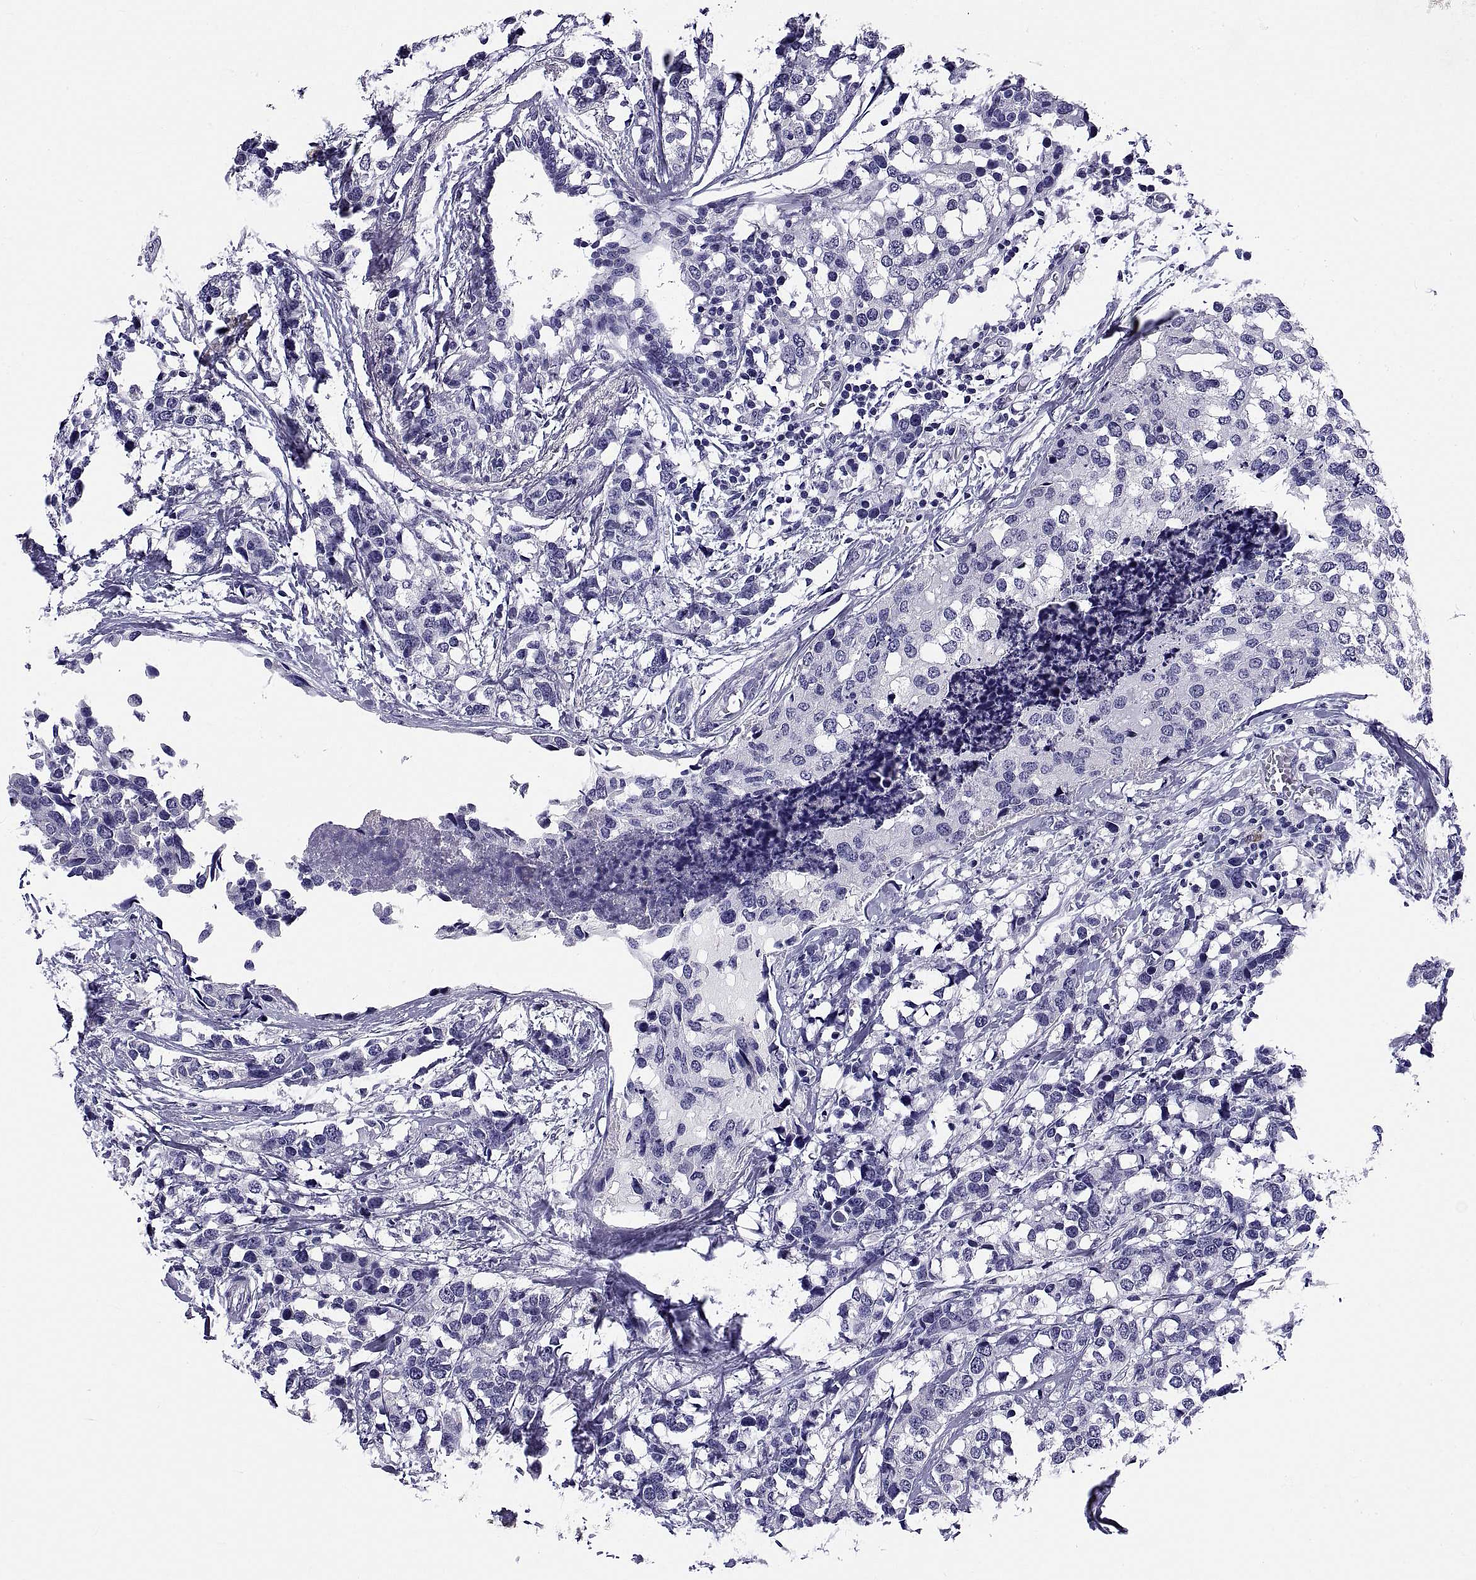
{"staining": {"intensity": "negative", "quantity": "none", "location": "none"}, "tissue": "breast cancer", "cell_type": "Tumor cells", "image_type": "cancer", "snomed": [{"axis": "morphology", "description": "Lobular carcinoma"}, {"axis": "topography", "description": "Breast"}], "caption": "Histopathology image shows no protein expression in tumor cells of lobular carcinoma (breast) tissue.", "gene": "TGFBR3L", "patient": {"sex": "female", "age": 59}}